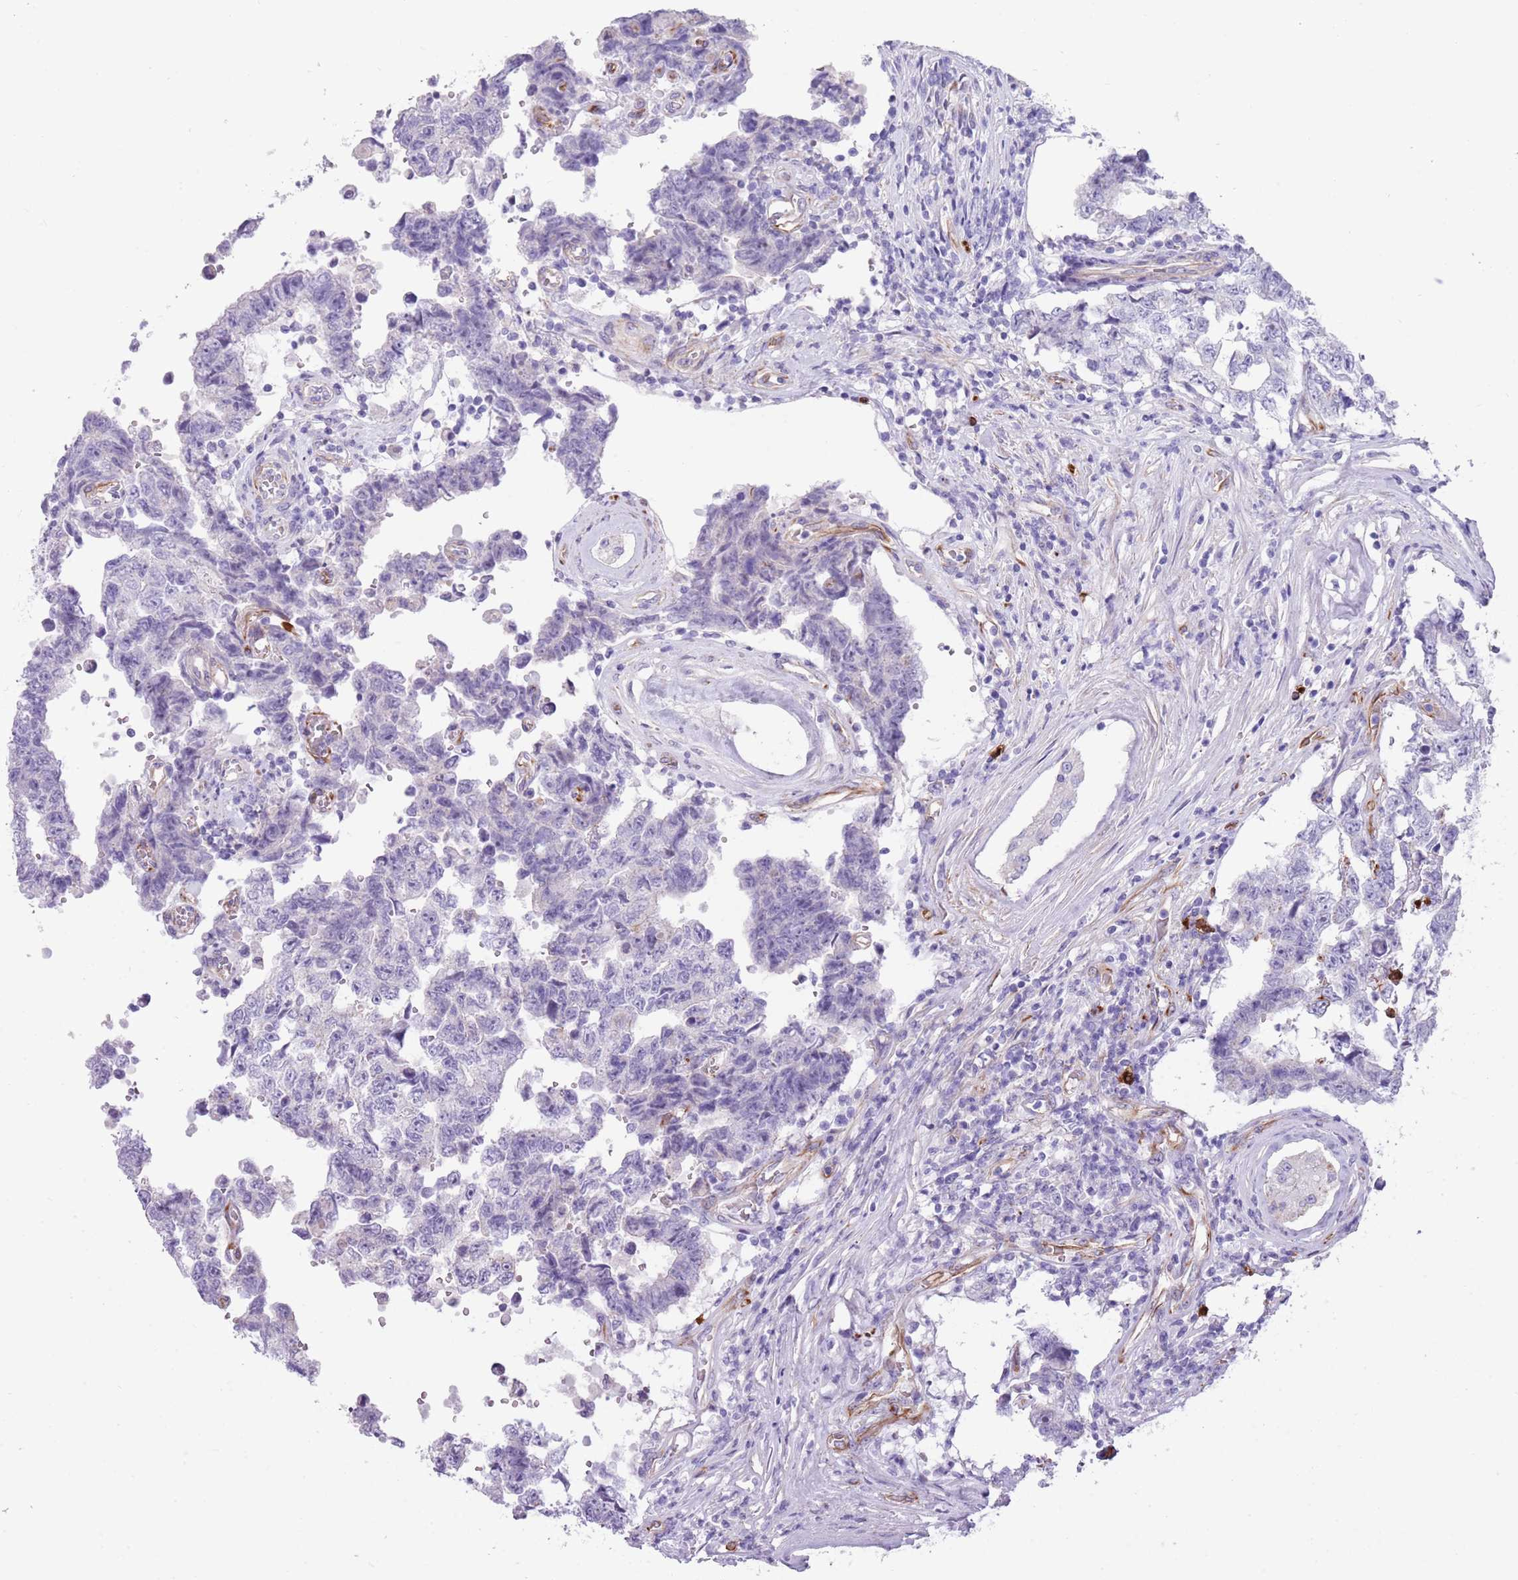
{"staining": {"intensity": "negative", "quantity": "none", "location": "none"}, "tissue": "testis cancer", "cell_type": "Tumor cells", "image_type": "cancer", "snomed": [{"axis": "morphology", "description": "Normal tissue, NOS"}, {"axis": "morphology", "description": "Carcinoma, Embryonal, NOS"}, {"axis": "topography", "description": "Testis"}, {"axis": "topography", "description": "Epididymis"}], "caption": "Tumor cells are negative for brown protein staining in testis cancer.", "gene": "TSGA13", "patient": {"sex": "male", "age": 25}}